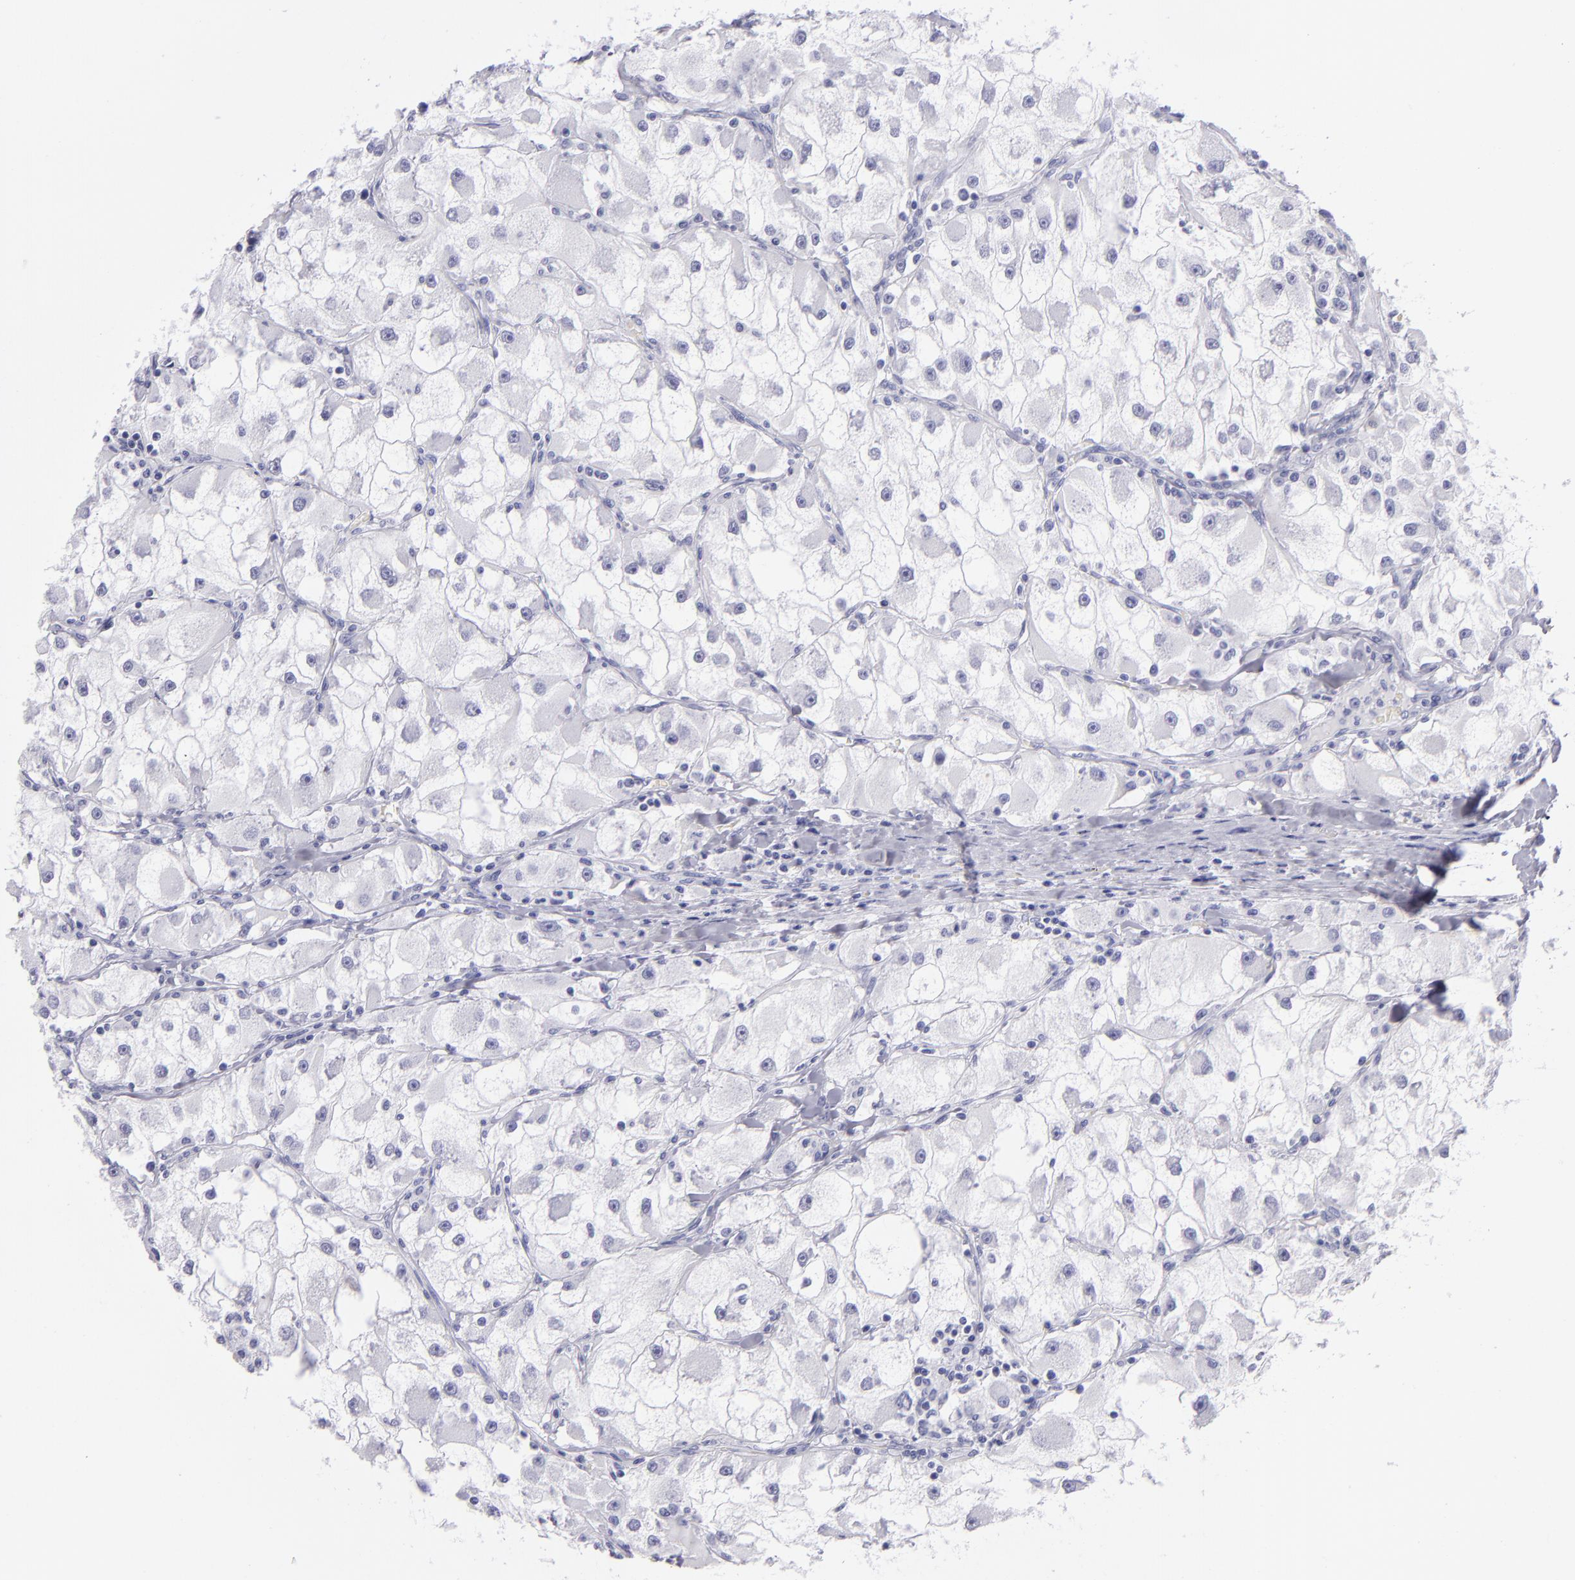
{"staining": {"intensity": "negative", "quantity": "none", "location": "none"}, "tissue": "renal cancer", "cell_type": "Tumor cells", "image_type": "cancer", "snomed": [{"axis": "morphology", "description": "Adenocarcinoma, NOS"}, {"axis": "topography", "description": "Kidney"}], "caption": "The immunohistochemistry (IHC) photomicrograph has no significant positivity in tumor cells of renal cancer tissue.", "gene": "PVALB", "patient": {"sex": "female", "age": 73}}